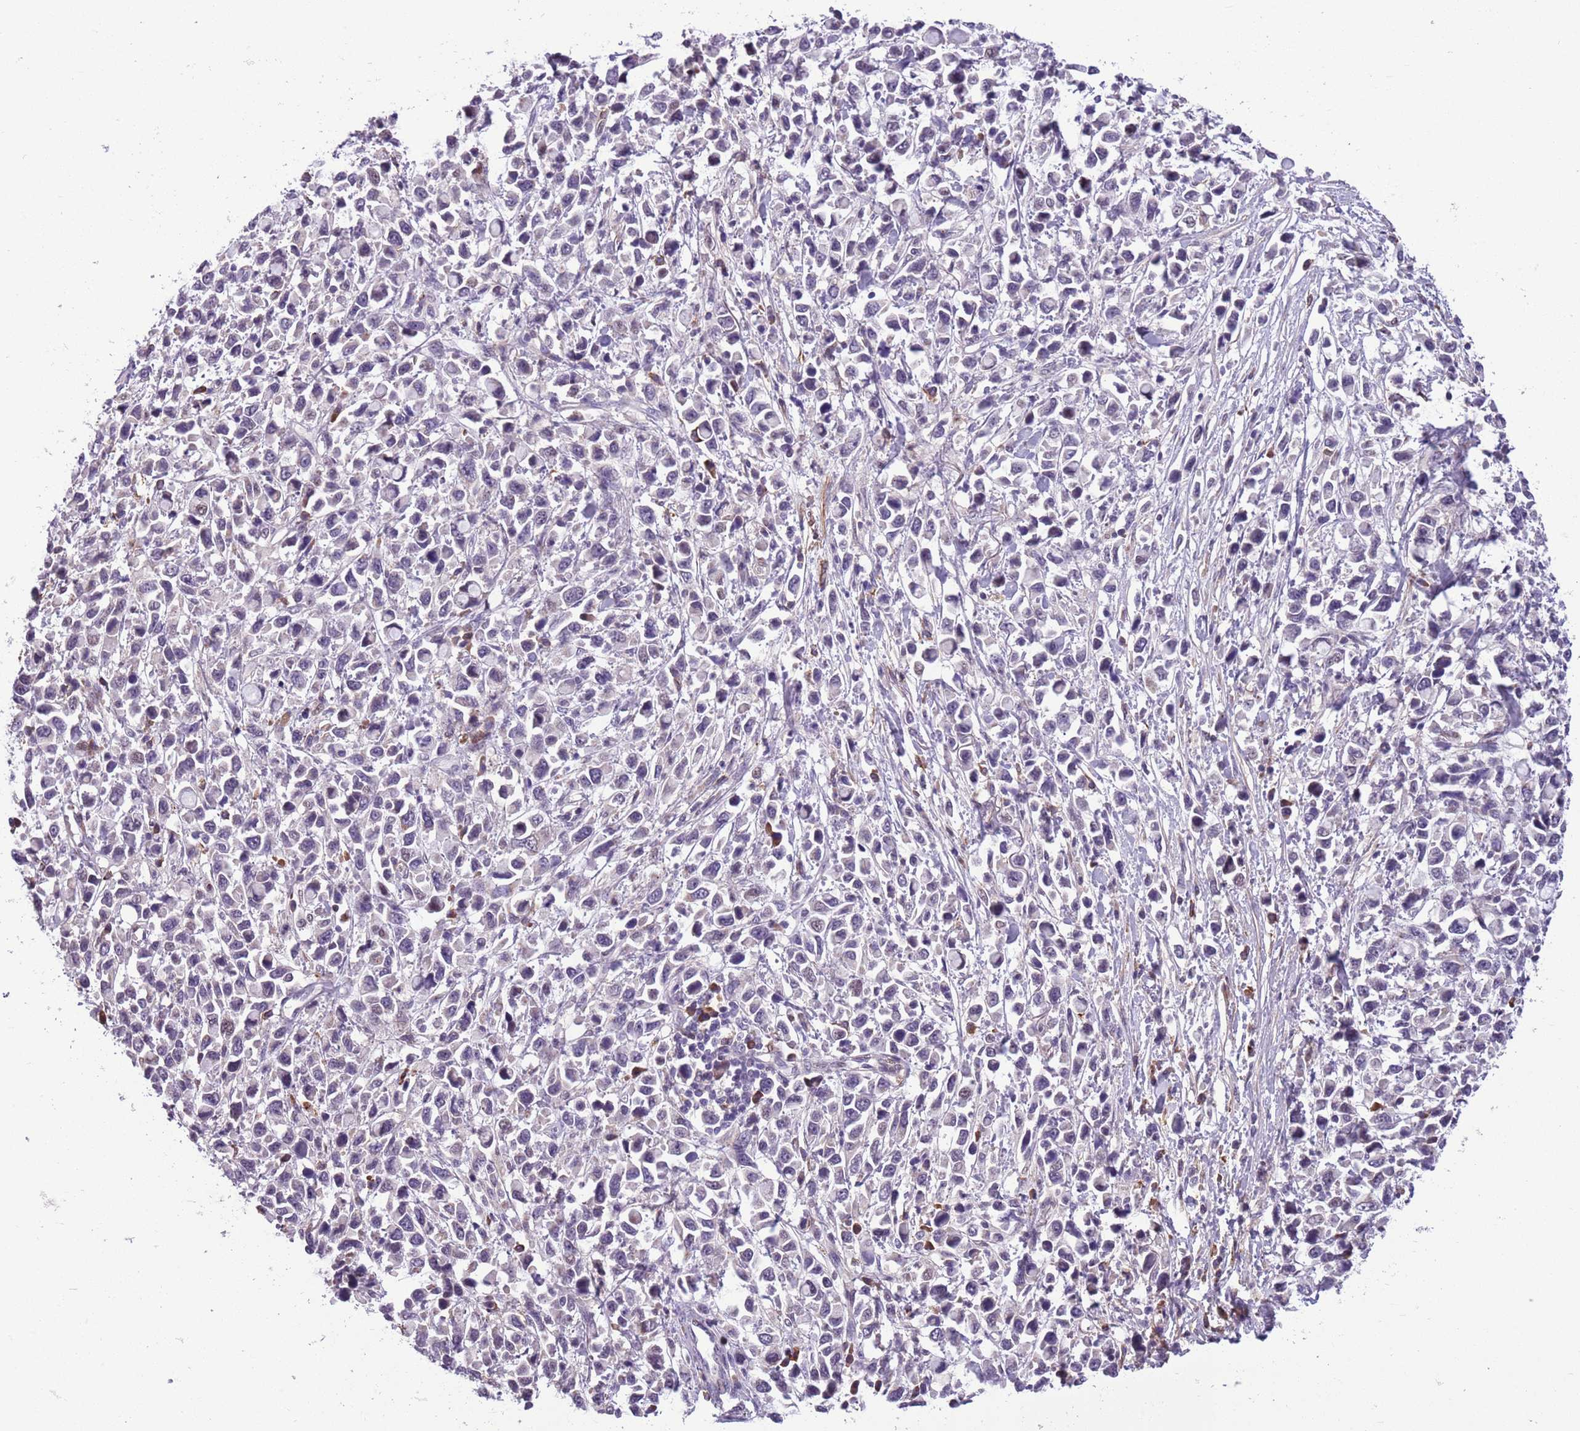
{"staining": {"intensity": "negative", "quantity": "none", "location": "none"}, "tissue": "stomach cancer", "cell_type": "Tumor cells", "image_type": "cancer", "snomed": [{"axis": "morphology", "description": "Adenocarcinoma, NOS"}, {"axis": "topography", "description": "Stomach"}], "caption": "Immunohistochemistry of human stomach adenocarcinoma exhibits no expression in tumor cells.", "gene": "JAML", "patient": {"sex": "female", "age": 81}}